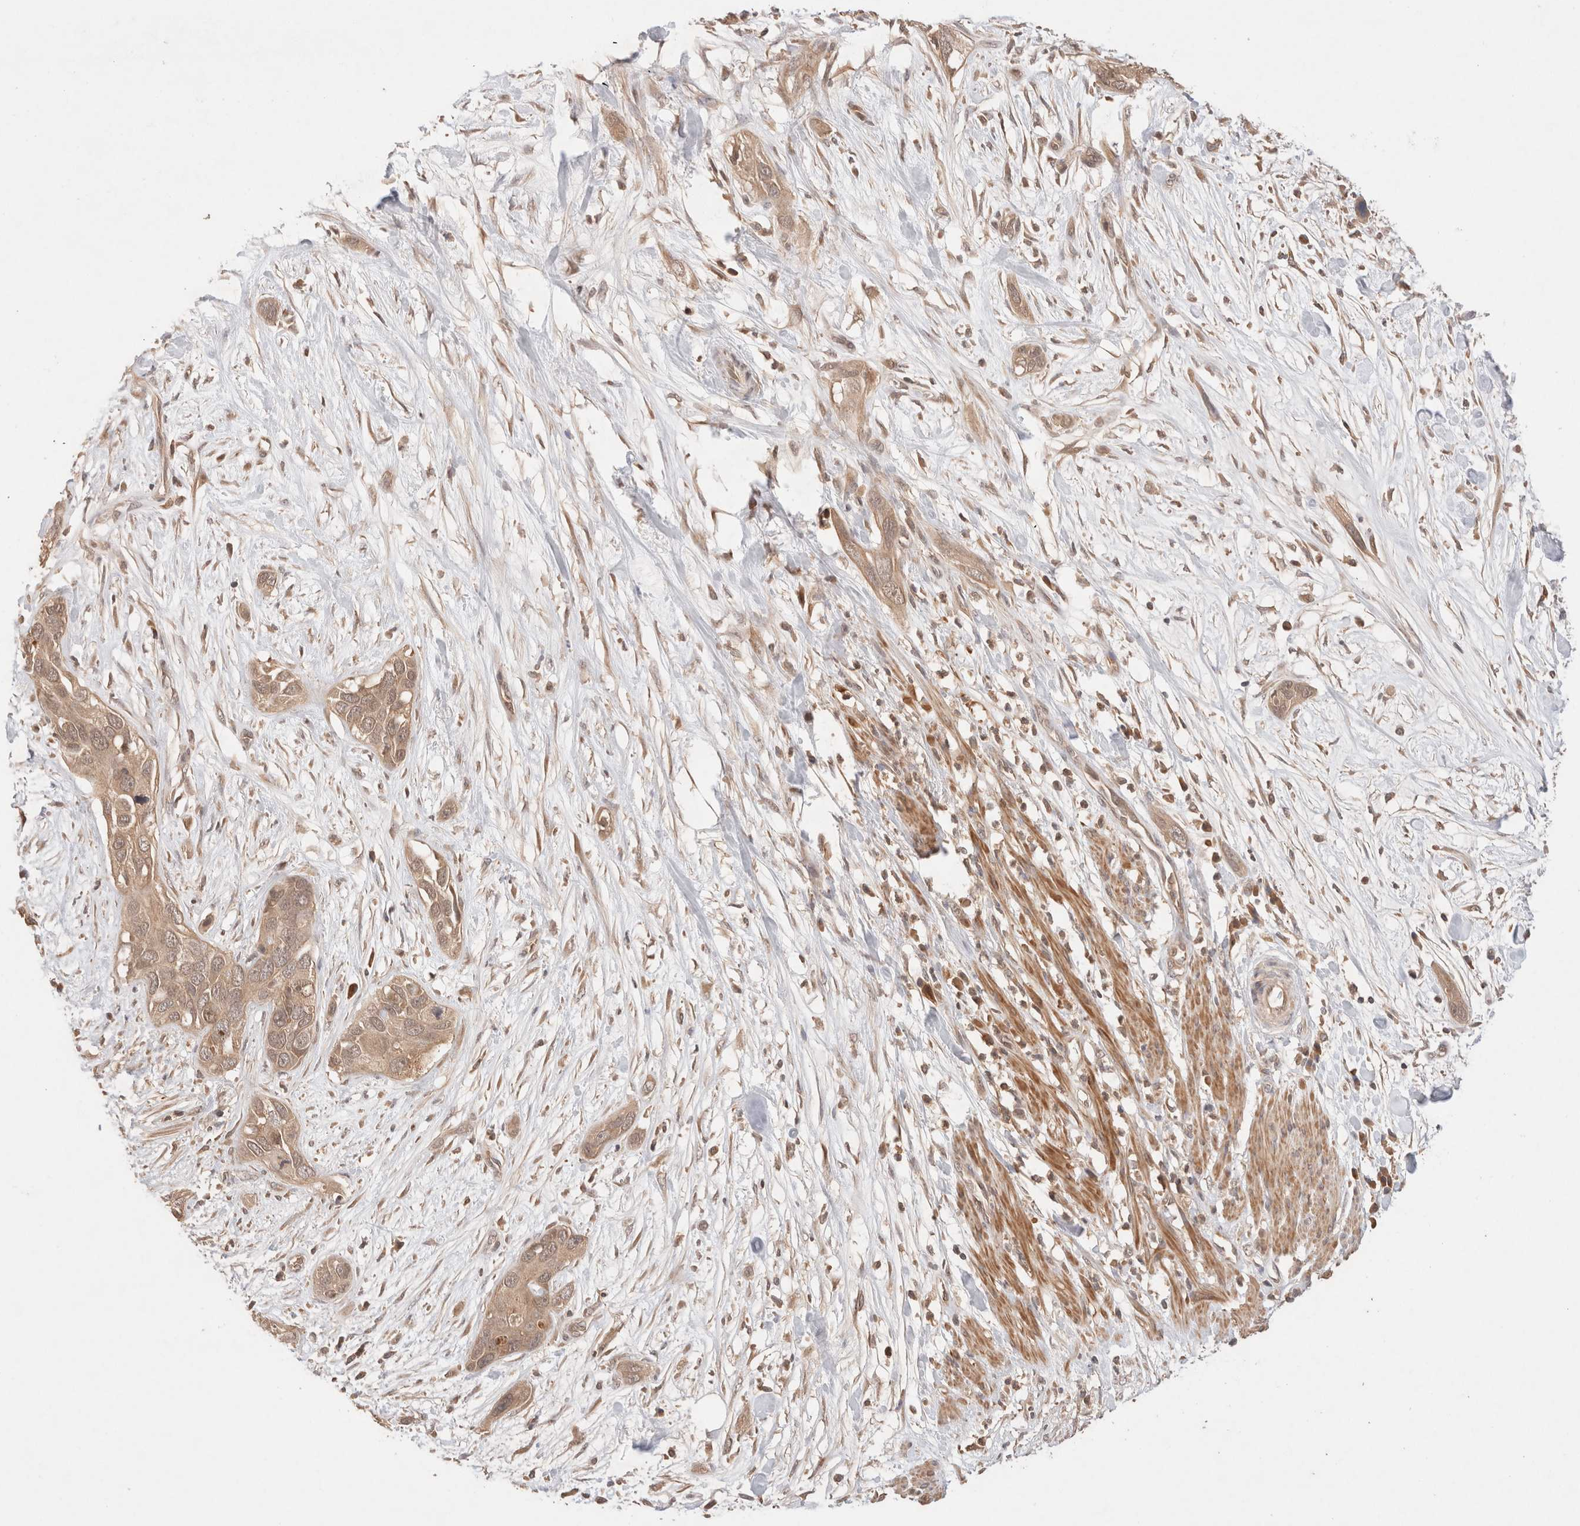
{"staining": {"intensity": "weak", "quantity": ">75%", "location": "cytoplasmic/membranous,nuclear"}, "tissue": "pancreatic cancer", "cell_type": "Tumor cells", "image_type": "cancer", "snomed": [{"axis": "morphology", "description": "Adenocarcinoma, NOS"}, {"axis": "topography", "description": "Pancreas"}], "caption": "Brown immunohistochemical staining in pancreatic cancer (adenocarcinoma) reveals weak cytoplasmic/membranous and nuclear expression in approximately >75% of tumor cells.", "gene": "CARNMT1", "patient": {"sex": "female", "age": 60}}